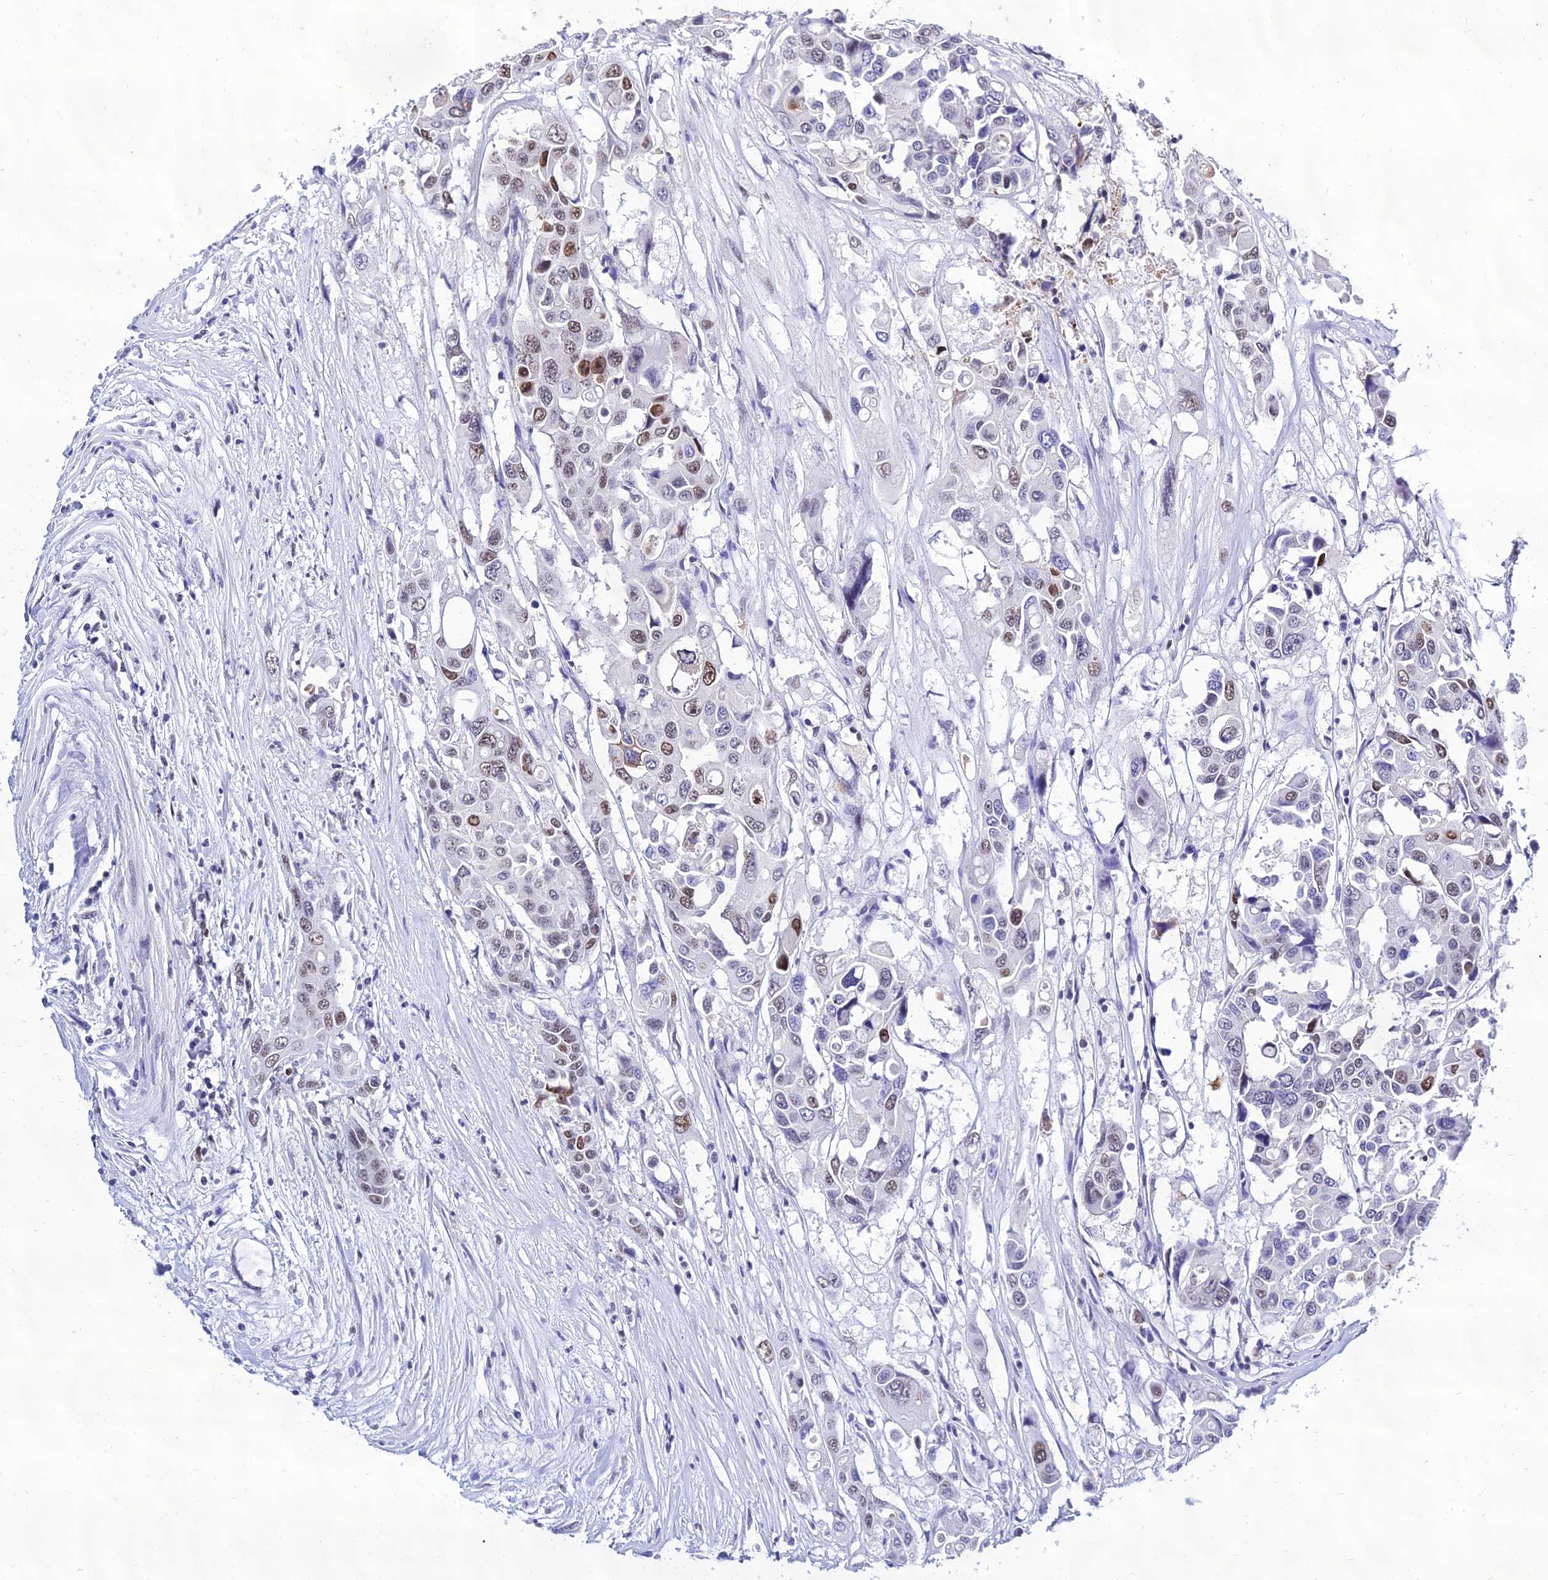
{"staining": {"intensity": "moderate", "quantity": "<25%", "location": "nuclear"}, "tissue": "colorectal cancer", "cell_type": "Tumor cells", "image_type": "cancer", "snomed": [{"axis": "morphology", "description": "Adenocarcinoma, NOS"}, {"axis": "topography", "description": "Colon"}], "caption": "Colorectal adenocarcinoma was stained to show a protein in brown. There is low levels of moderate nuclear staining in approximately <25% of tumor cells.", "gene": "PPP4R2", "patient": {"sex": "male", "age": 77}}